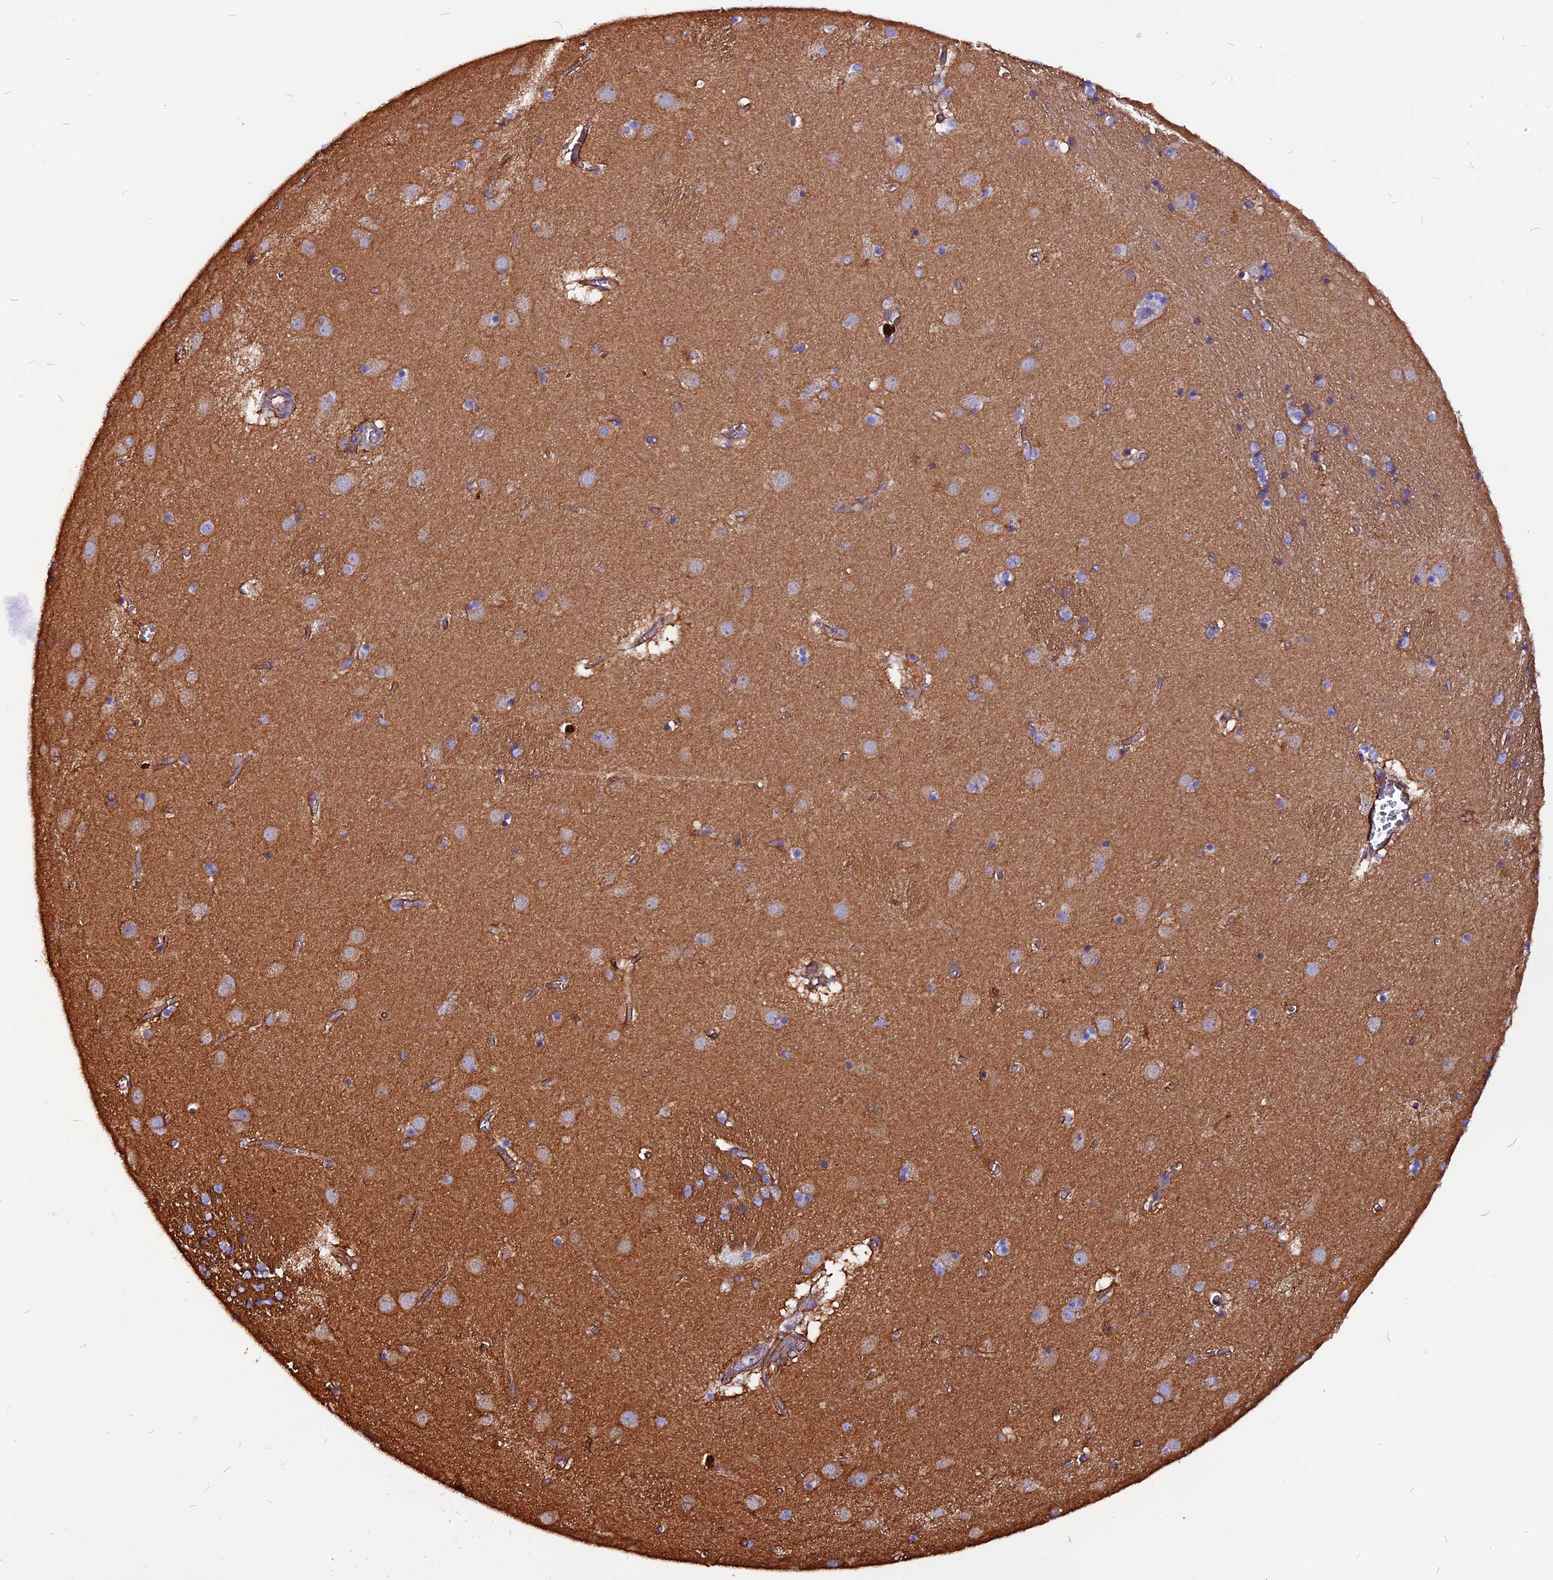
{"staining": {"intensity": "negative", "quantity": "none", "location": "none"}, "tissue": "caudate", "cell_type": "Glial cells", "image_type": "normal", "snomed": [{"axis": "morphology", "description": "Normal tissue, NOS"}, {"axis": "topography", "description": "Lateral ventricle wall"}], "caption": "Normal caudate was stained to show a protein in brown. There is no significant staining in glial cells. (DAB (3,3'-diaminobenzidine) immunohistochemistry (IHC) with hematoxylin counter stain).", "gene": "ZNF749", "patient": {"sex": "male", "age": 70}}